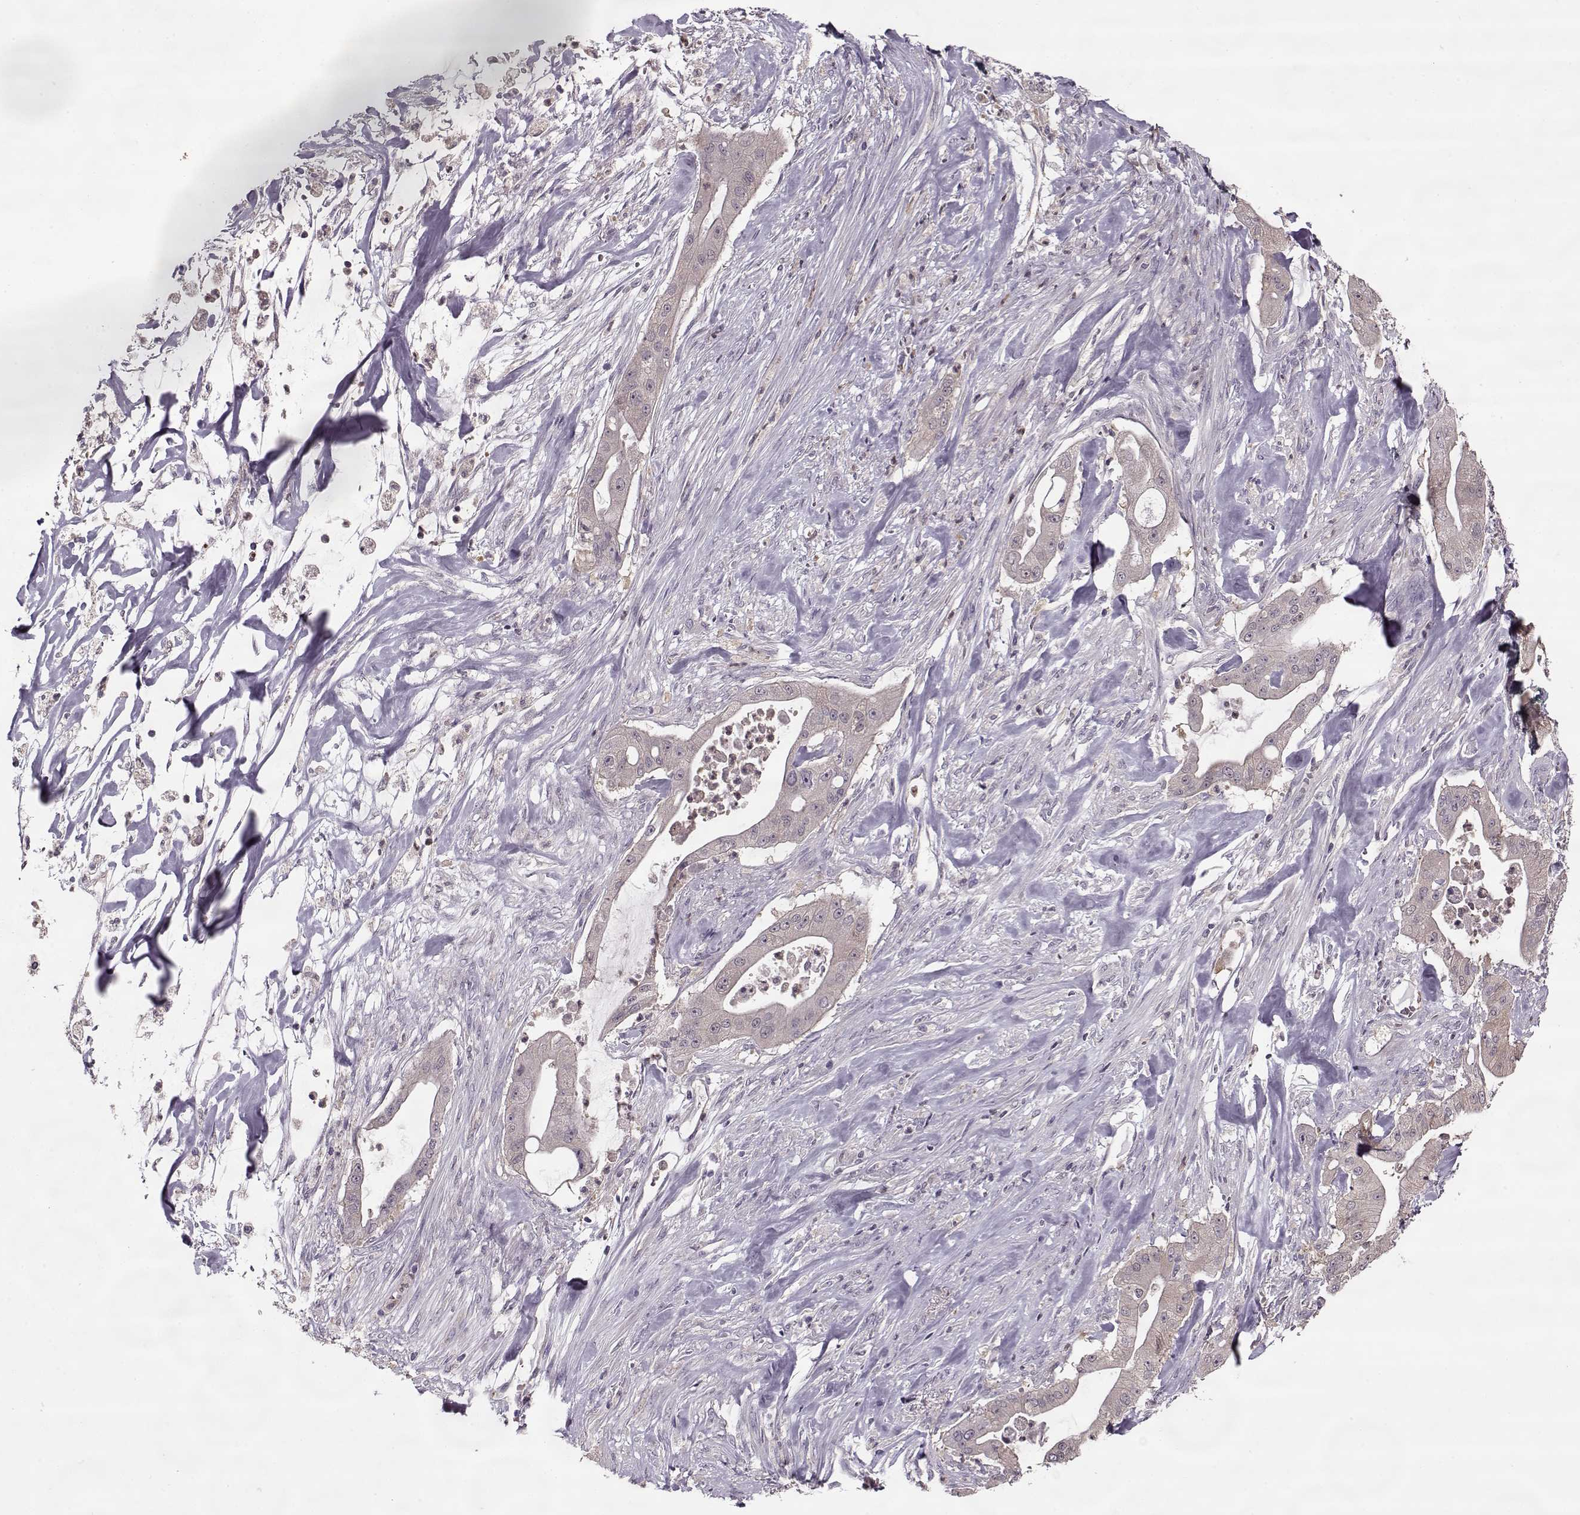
{"staining": {"intensity": "negative", "quantity": "none", "location": "none"}, "tissue": "pancreatic cancer", "cell_type": "Tumor cells", "image_type": "cancer", "snomed": [{"axis": "morphology", "description": "Normal tissue, NOS"}, {"axis": "morphology", "description": "Inflammation, NOS"}, {"axis": "morphology", "description": "Adenocarcinoma, NOS"}, {"axis": "topography", "description": "Pancreas"}], "caption": "This is an IHC histopathology image of human adenocarcinoma (pancreatic). There is no staining in tumor cells.", "gene": "ACOT11", "patient": {"sex": "male", "age": 57}}